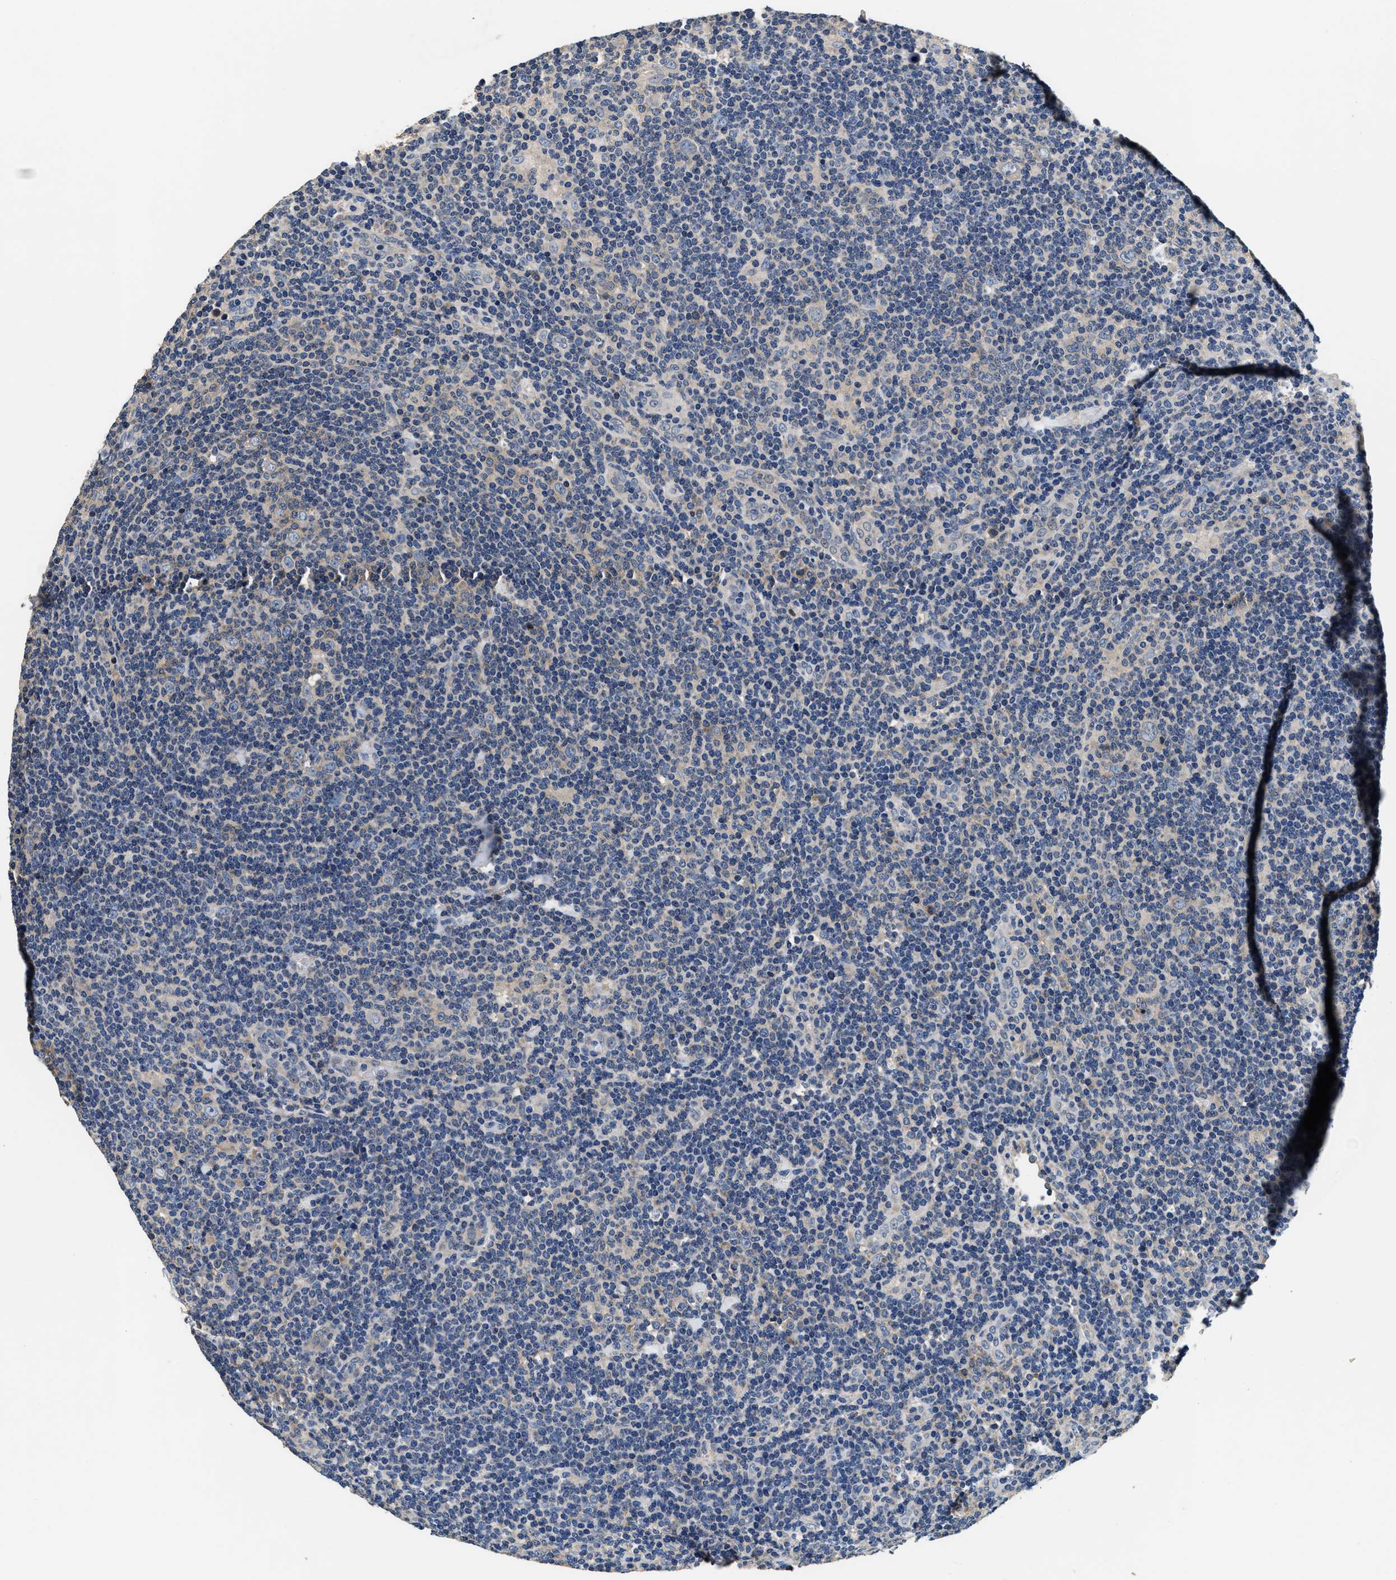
{"staining": {"intensity": "negative", "quantity": "none", "location": "none"}, "tissue": "lymphoma", "cell_type": "Tumor cells", "image_type": "cancer", "snomed": [{"axis": "morphology", "description": "Hodgkin's disease, NOS"}, {"axis": "topography", "description": "Lymph node"}], "caption": "IHC of human Hodgkin's disease demonstrates no expression in tumor cells. Brightfield microscopy of immunohistochemistry (IHC) stained with DAB (brown) and hematoxylin (blue), captured at high magnification.", "gene": "ANKIB1", "patient": {"sex": "female", "age": 57}}